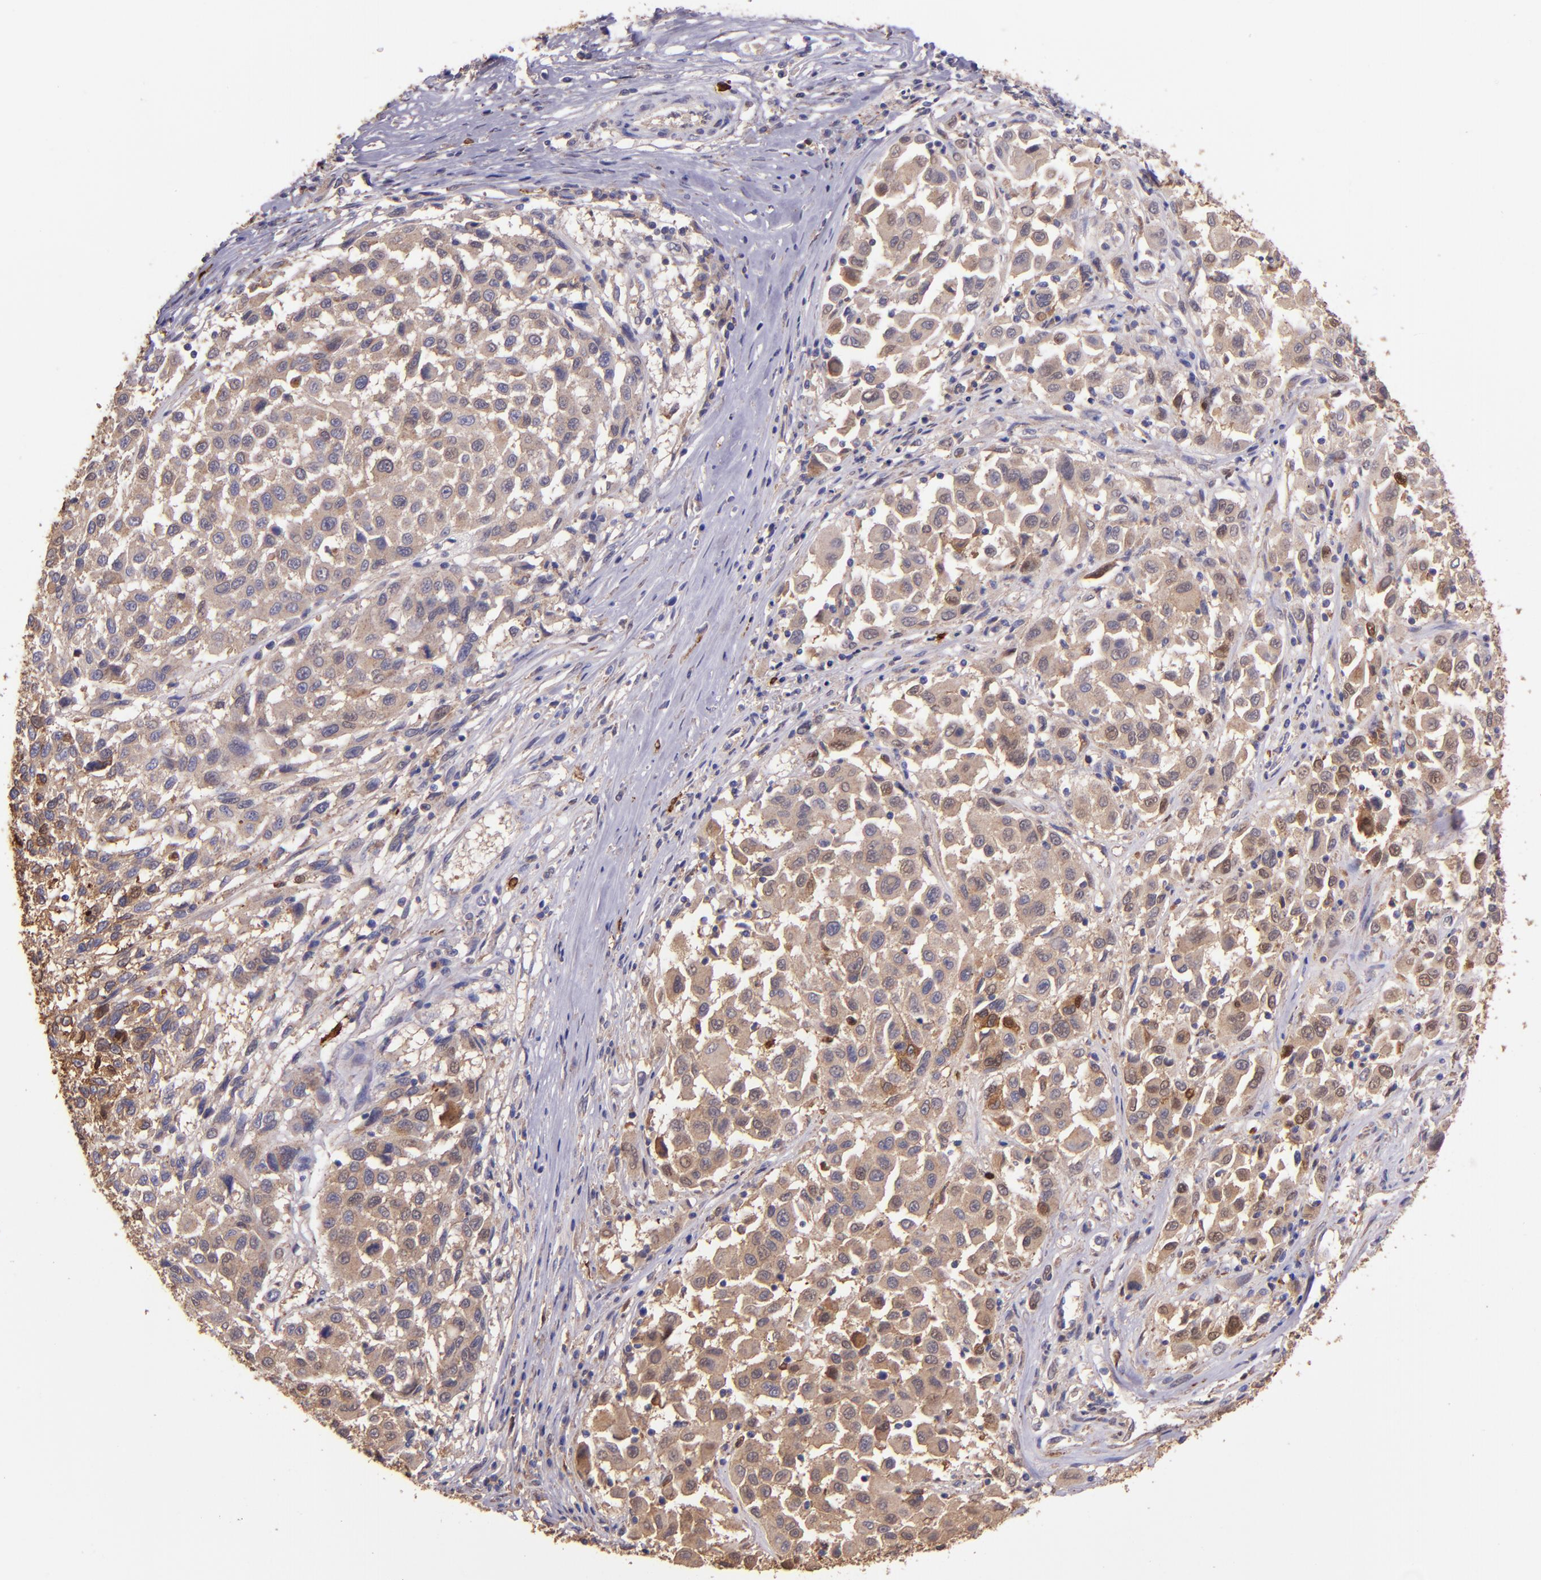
{"staining": {"intensity": "weak", "quantity": ">75%", "location": "cytoplasmic/membranous"}, "tissue": "melanoma", "cell_type": "Tumor cells", "image_type": "cancer", "snomed": [{"axis": "morphology", "description": "Malignant melanoma, Metastatic site"}, {"axis": "topography", "description": "Lymph node"}], "caption": "A histopathology image of melanoma stained for a protein exhibits weak cytoplasmic/membranous brown staining in tumor cells.", "gene": "WASHC1", "patient": {"sex": "male", "age": 61}}